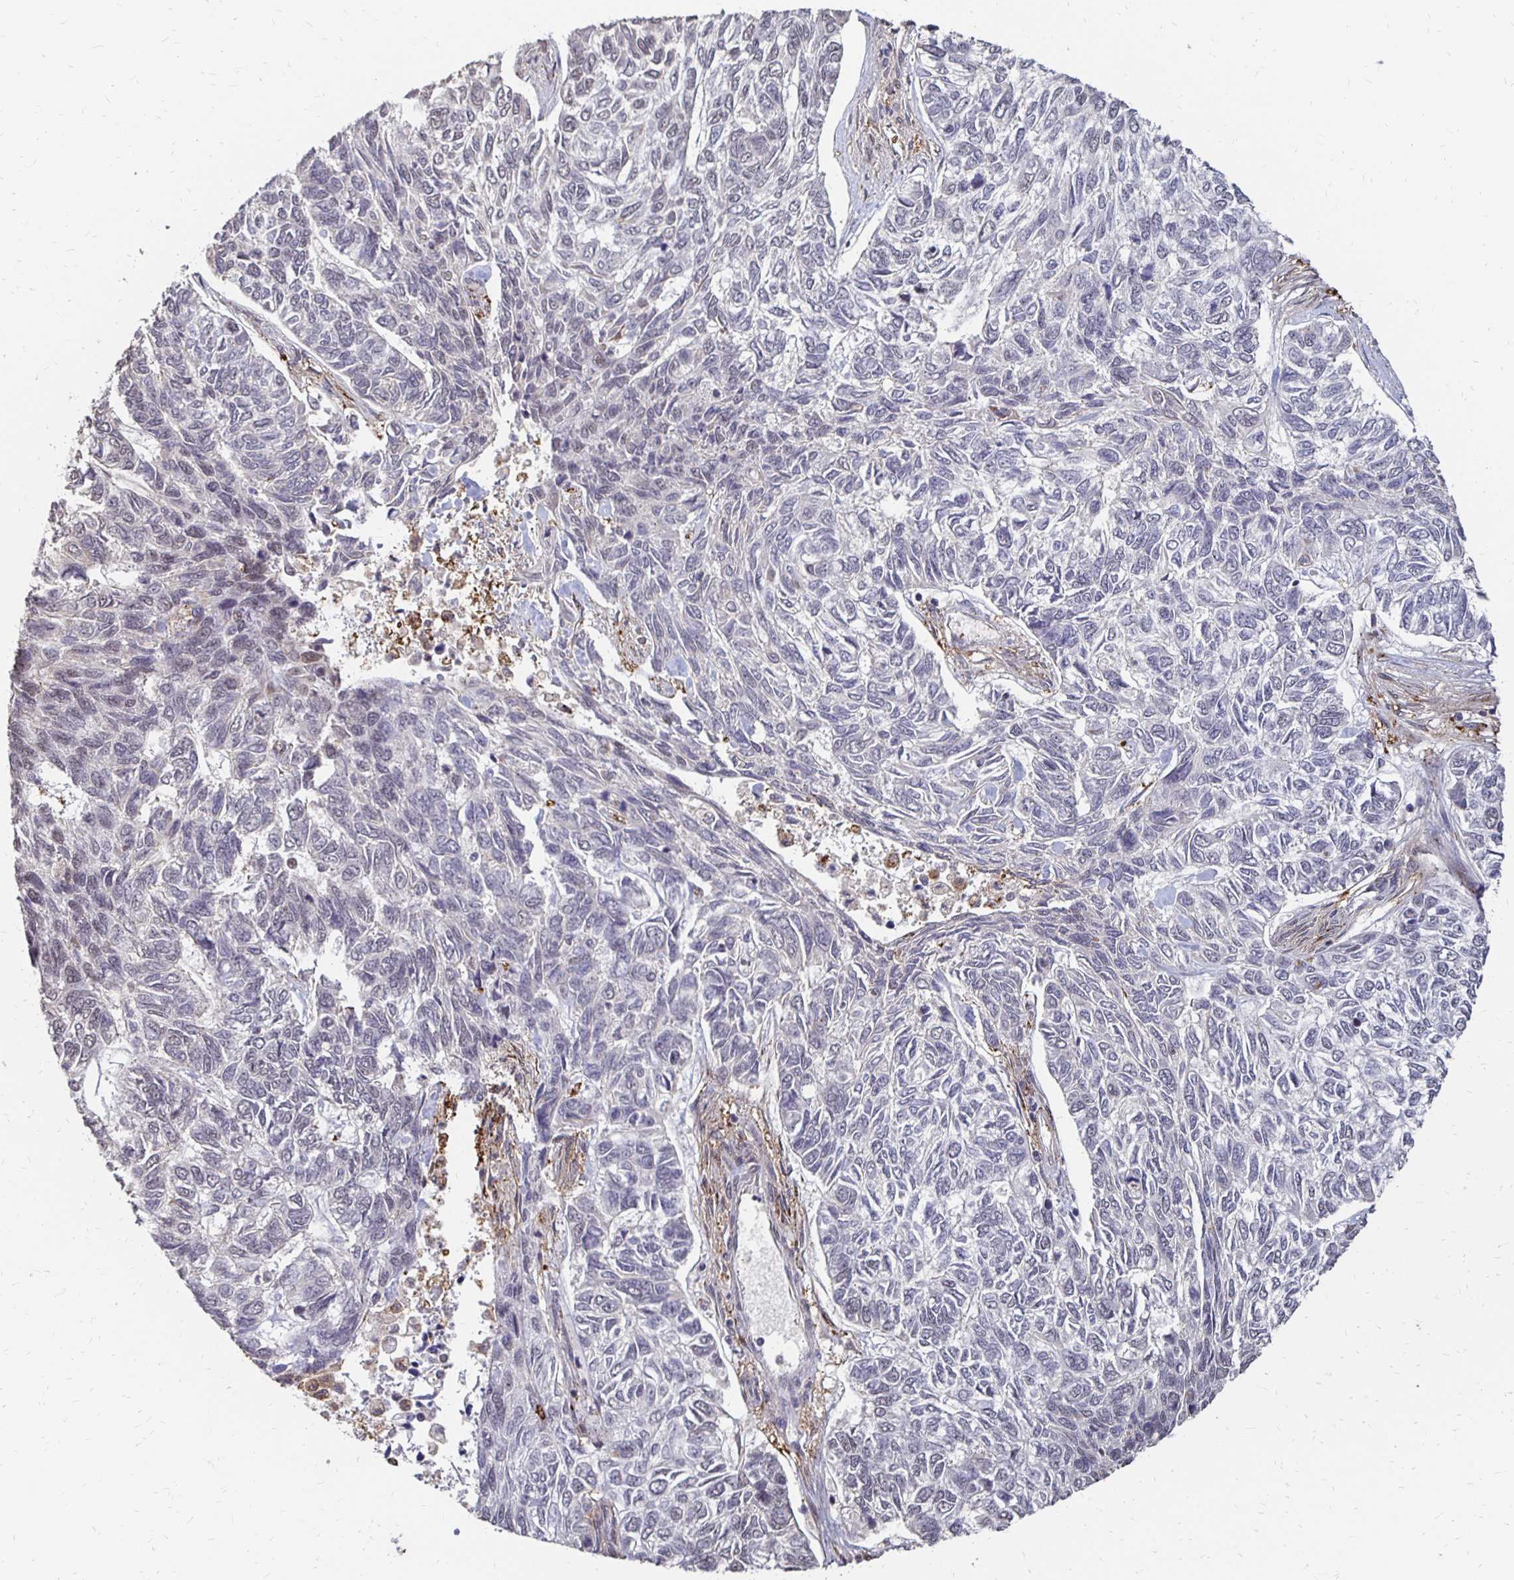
{"staining": {"intensity": "negative", "quantity": "none", "location": "none"}, "tissue": "skin cancer", "cell_type": "Tumor cells", "image_type": "cancer", "snomed": [{"axis": "morphology", "description": "Basal cell carcinoma"}, {"axis": "topography", "description": "Skin"}], "caption": "Tumor cells are negative for brown protein staining in skin cancer (basal cell carcinoma).", "gene": "CLASRP", "patient": {"sex": "female", "age": 65}}